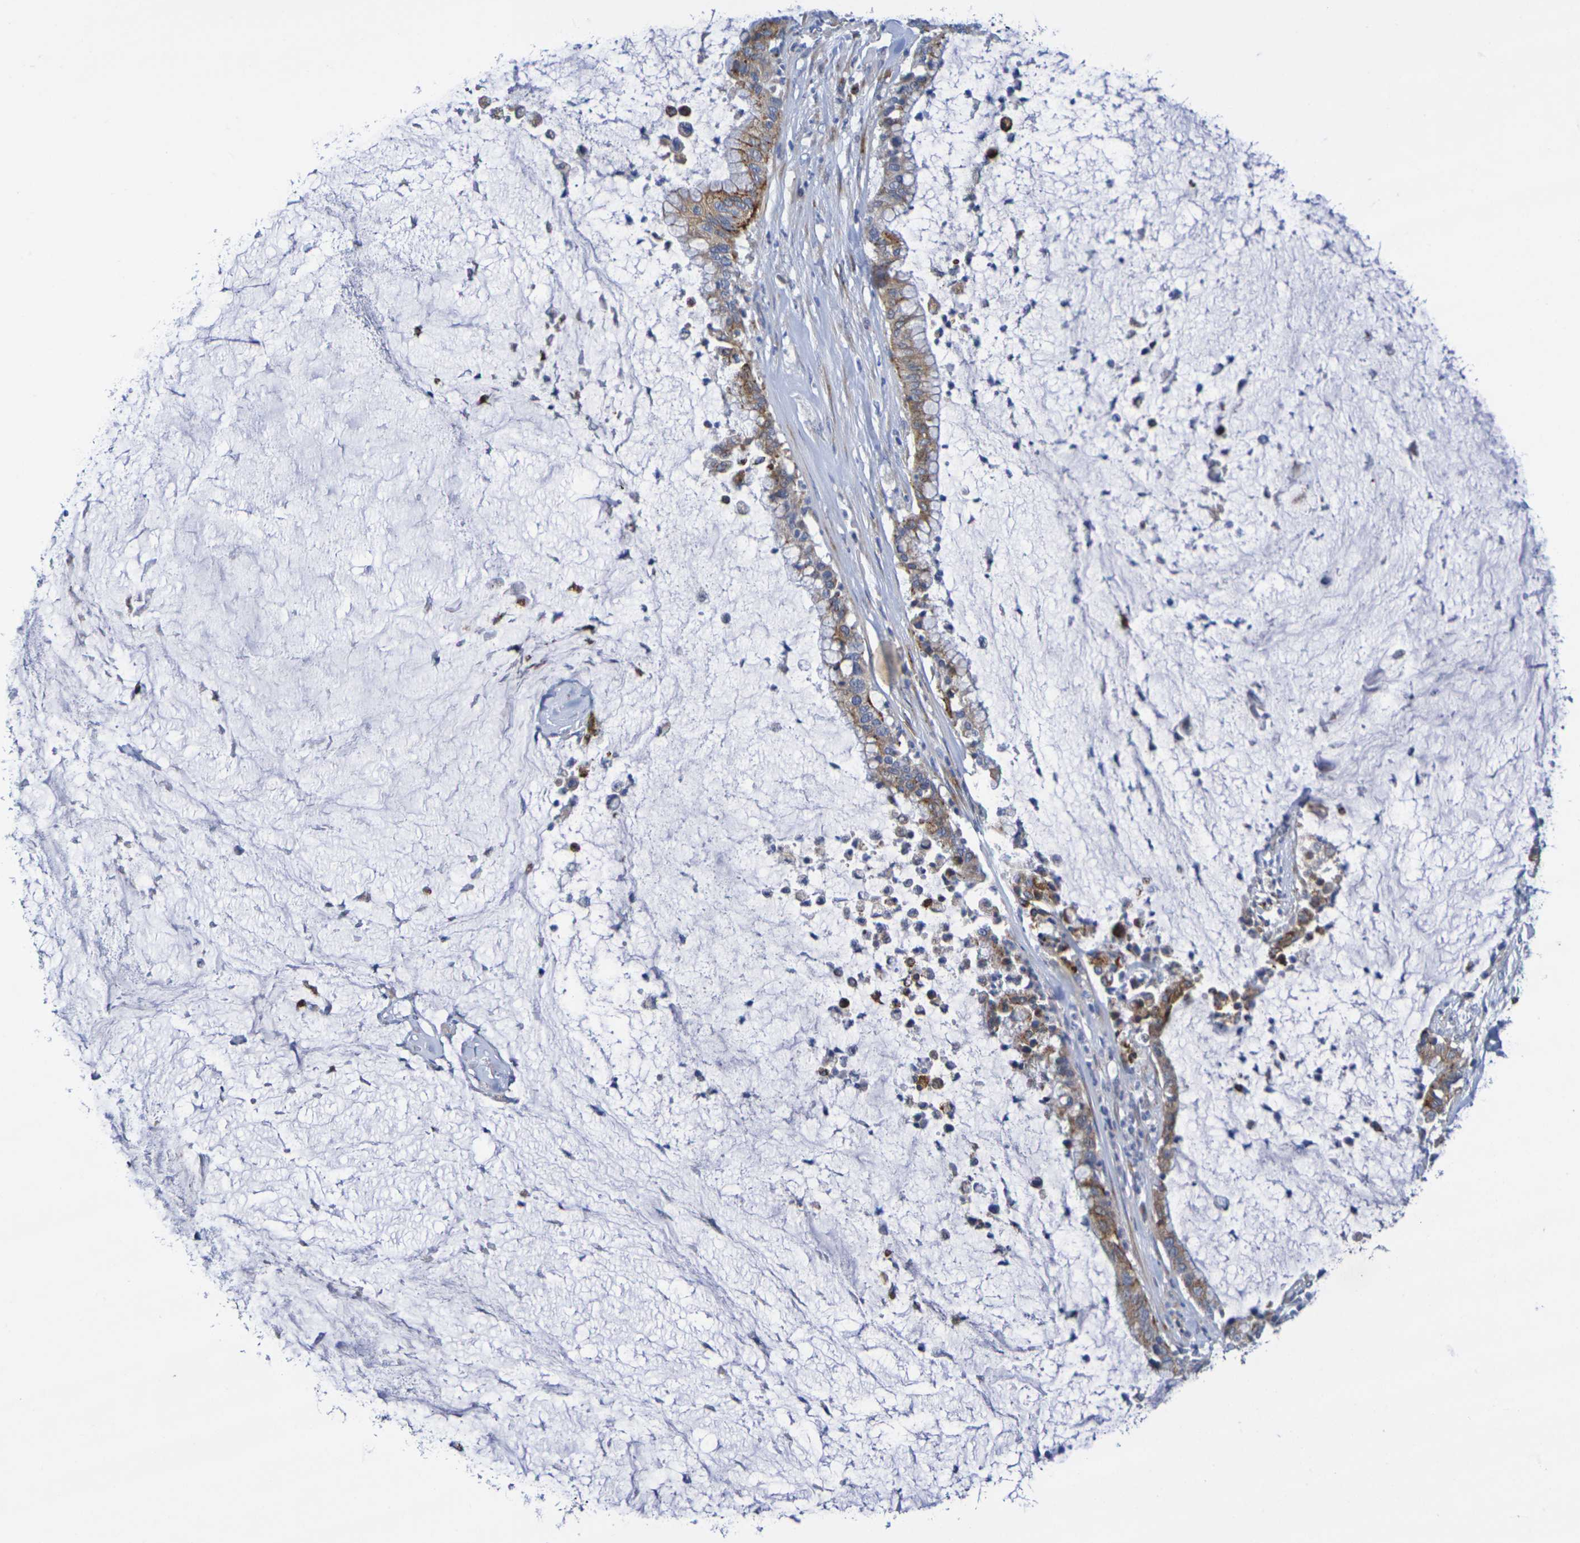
{"staining": {"intensity": "moderate", "quantity": "25%-75%", "location": "cytoplasmic/membranous"}, "tissue": "pancreatic cancer", "cell_type": "Tumor cells", "image_type": "cancer", "snomed": [{"axis": "morphology", "description": "Adenocarcinoma, NOS"}, {"axis": "topography", "description": "Pancreas"}], "caption": "A photomicrograph showing moderate cytoplasmic/membranous expression in approximately 25%-75% of tumor cells in pancreatic cancer (adenocarcinoma), as visualized by brown immunohistochemical staining.", "gene": "SDC4", "patient": {"sex": "male", "age": 41}}